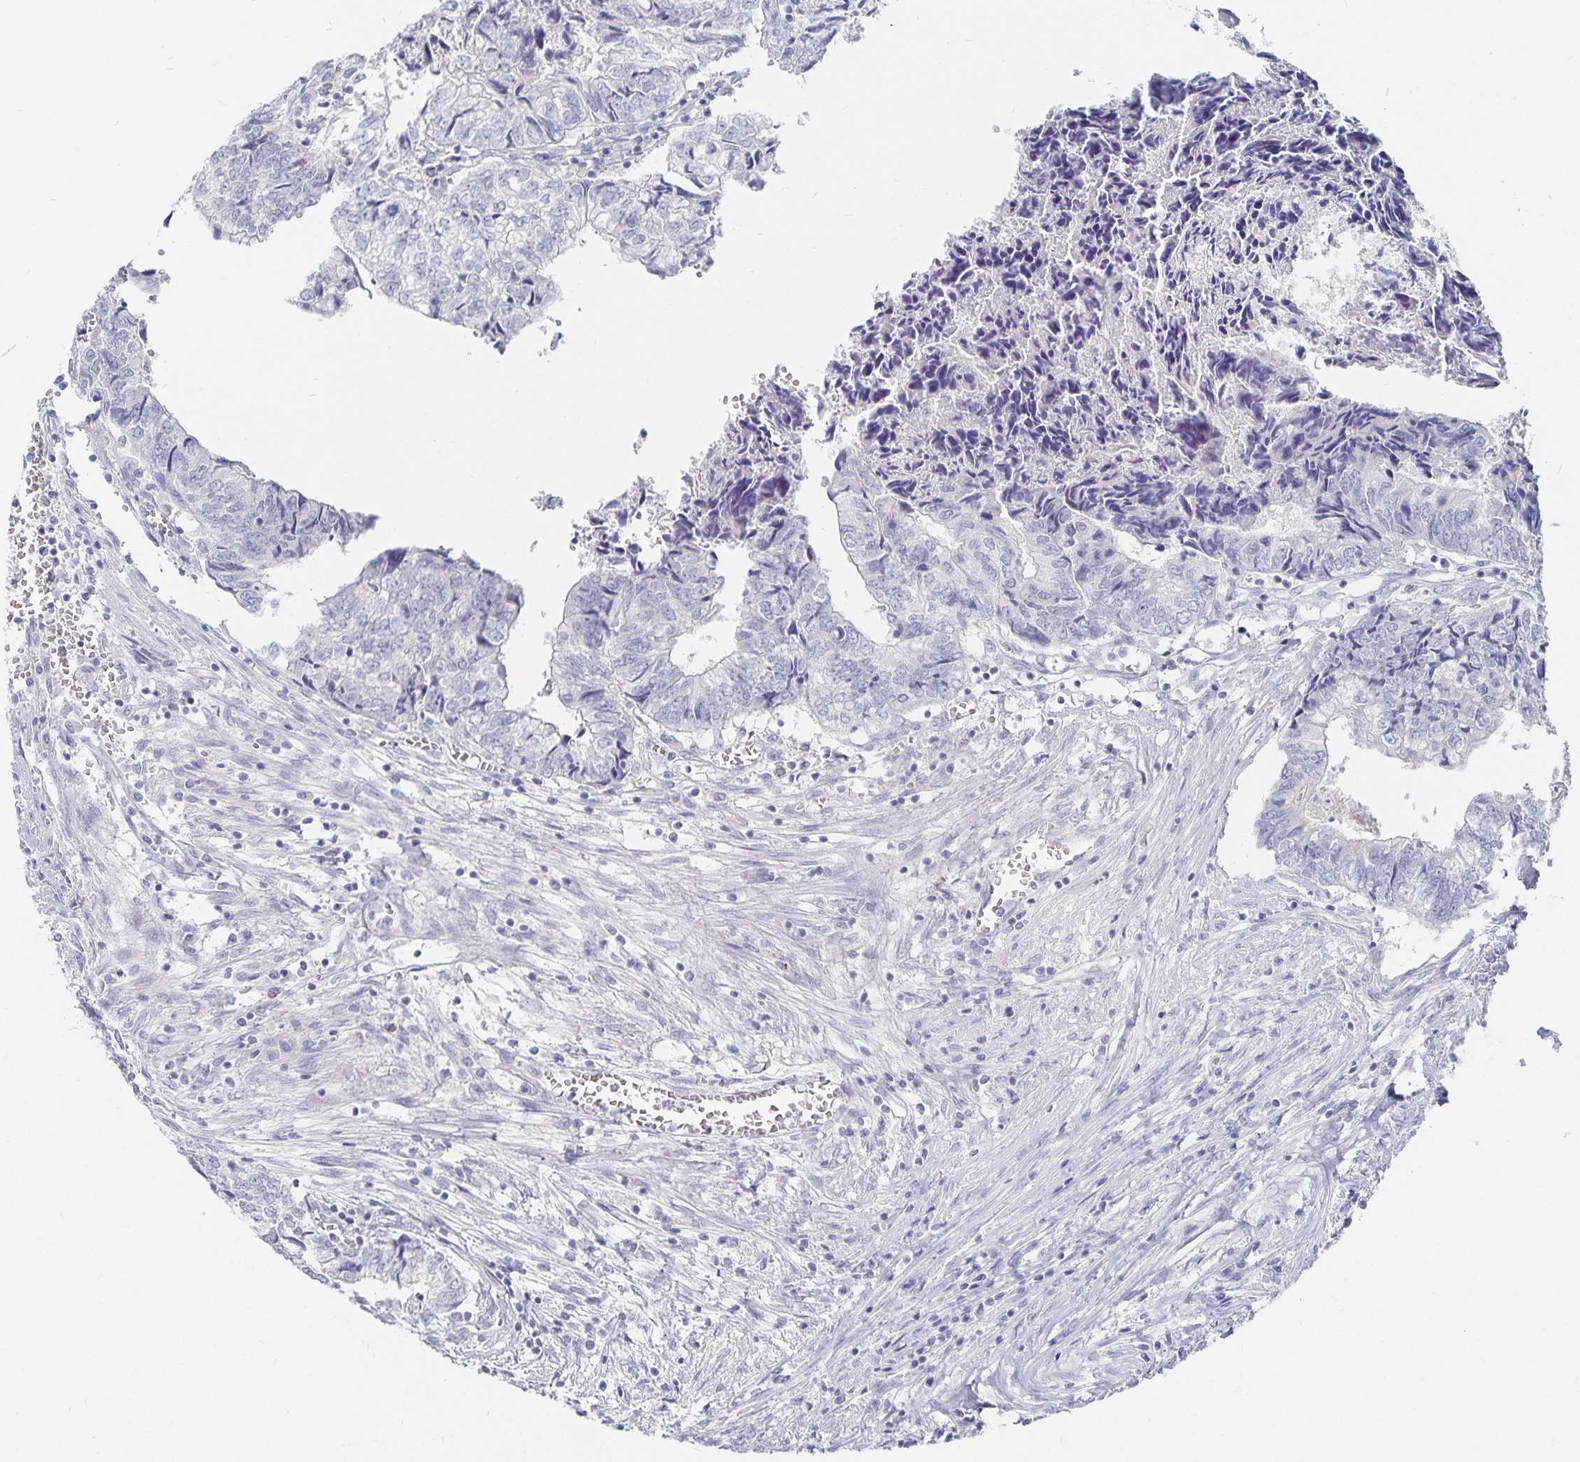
{"staining": {"intensity": "negative", "quantity": "none", "location": "none"}, "tissue": "colorectal cancer", "cell_type": "Tumor cells", "image_type": "cancer", "snomed": [{"axis": "morphology", "description": "Adenocarcinoma, NOS"}, {"axis": "topography", "description": "Colon"}], "caption": "Immunohistochemical staining of colorectal cancer reveals no significant staining in tumor cells. (IHC, brightfield microscopy, high magnification).", "gene": "DNAH9", "patient": {"sex": "male", "age": 86}}